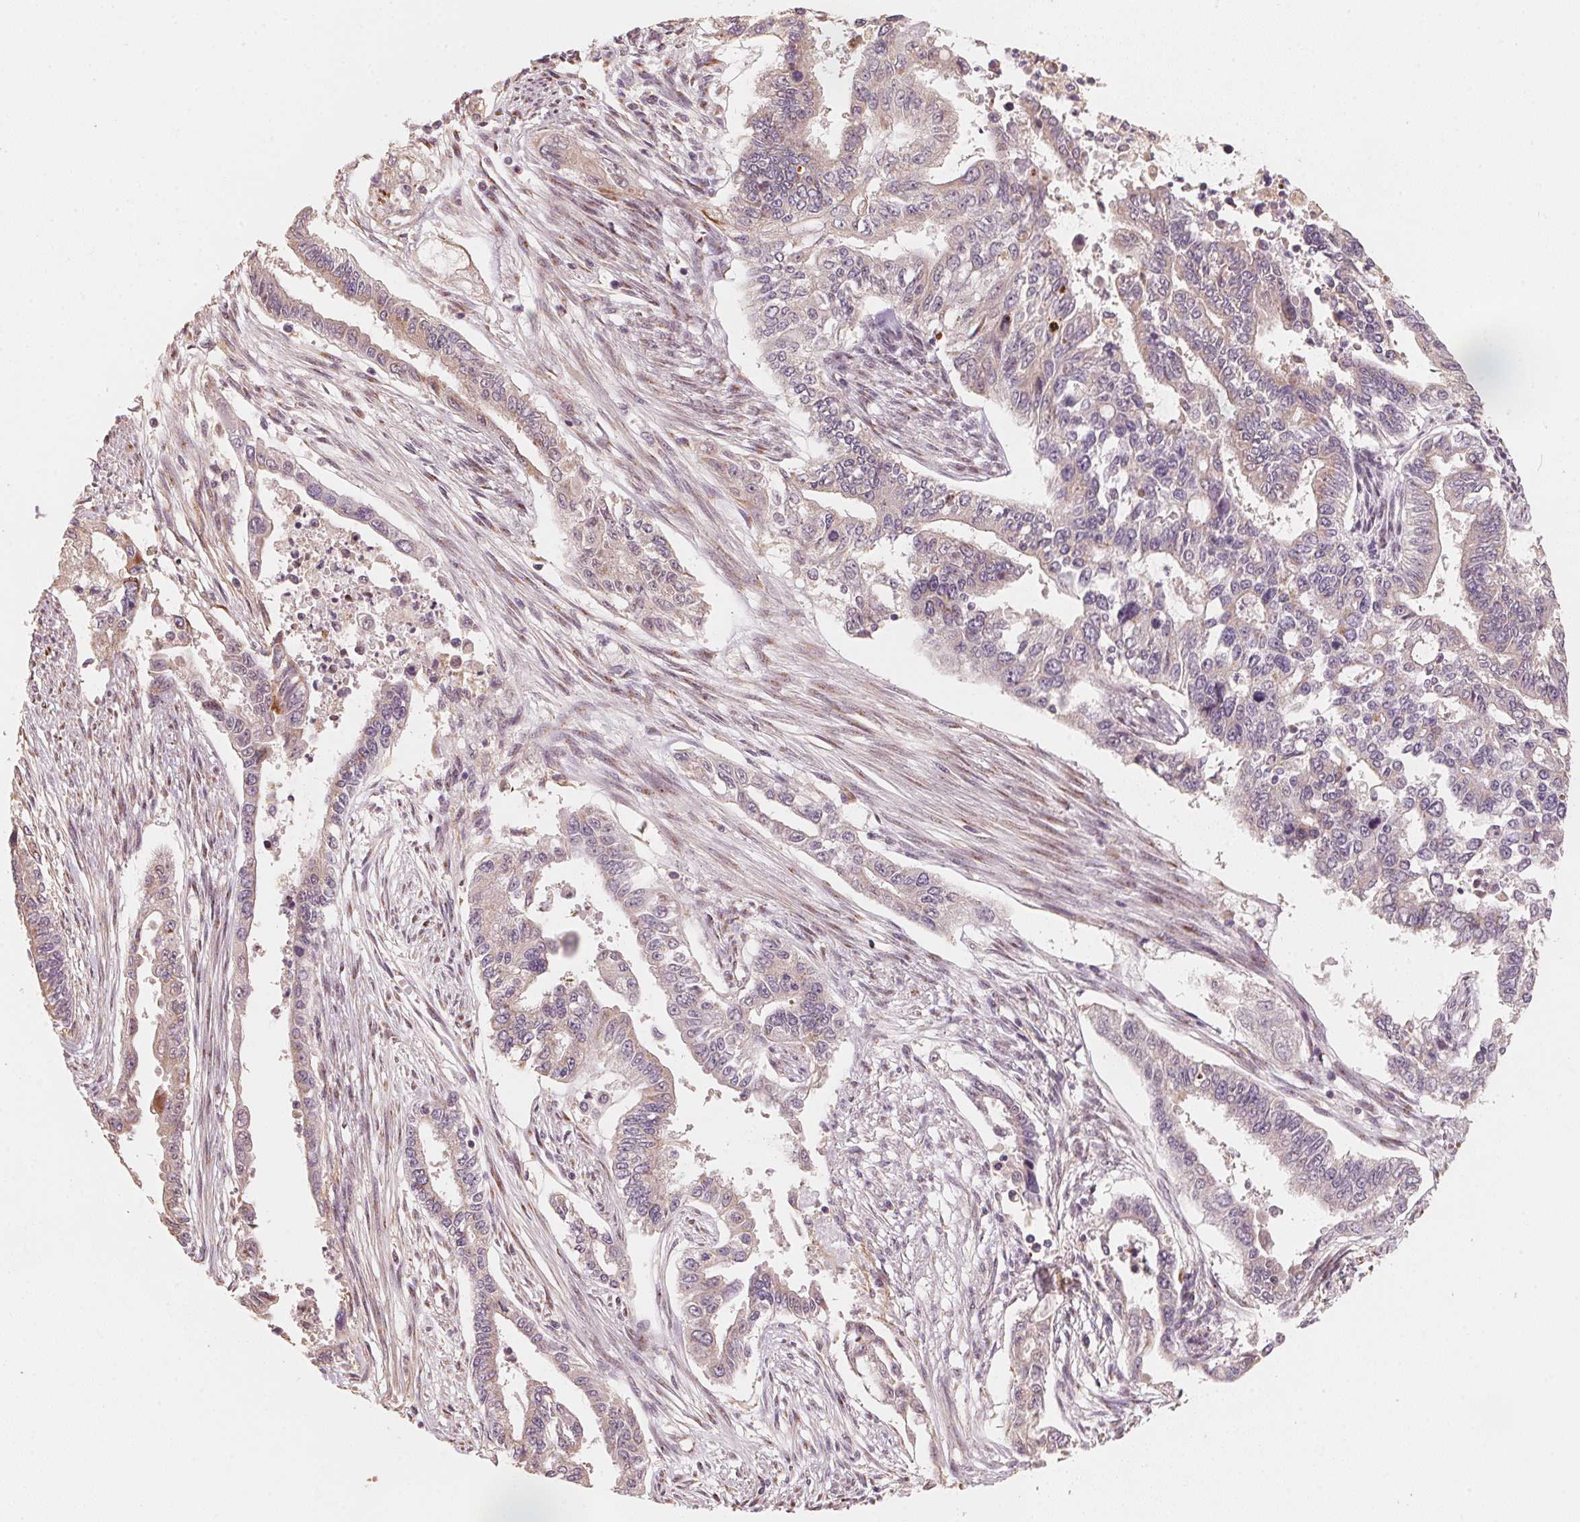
{"staining": {"intensity": "weak", "quantity": "25%-75%", "location": "cytoplasmic/membranous"}, "tissue": "endometrial cancer", "cell_type": "Tumor cells", "image_type": "cancer", "snomed": [{"axis": "morphology", "description": "Adenocarcinoma, NOS"}, {"axis": "topography", "description": "Uterus"}], "caption": "Protein expression analysis of endometrial adenocarcinoma exhibits weak cytoplasmic/membranous staining in approximately 25%-75% of tumor cells. The staining was performed using DAB (3,3'-diaminobenzidine), with brown indicating positive protein expression. Nuclei are stained blue with hematoxylin.", "gene": "TSPAN12", "patient": {"sex": "female", "age": 59}}